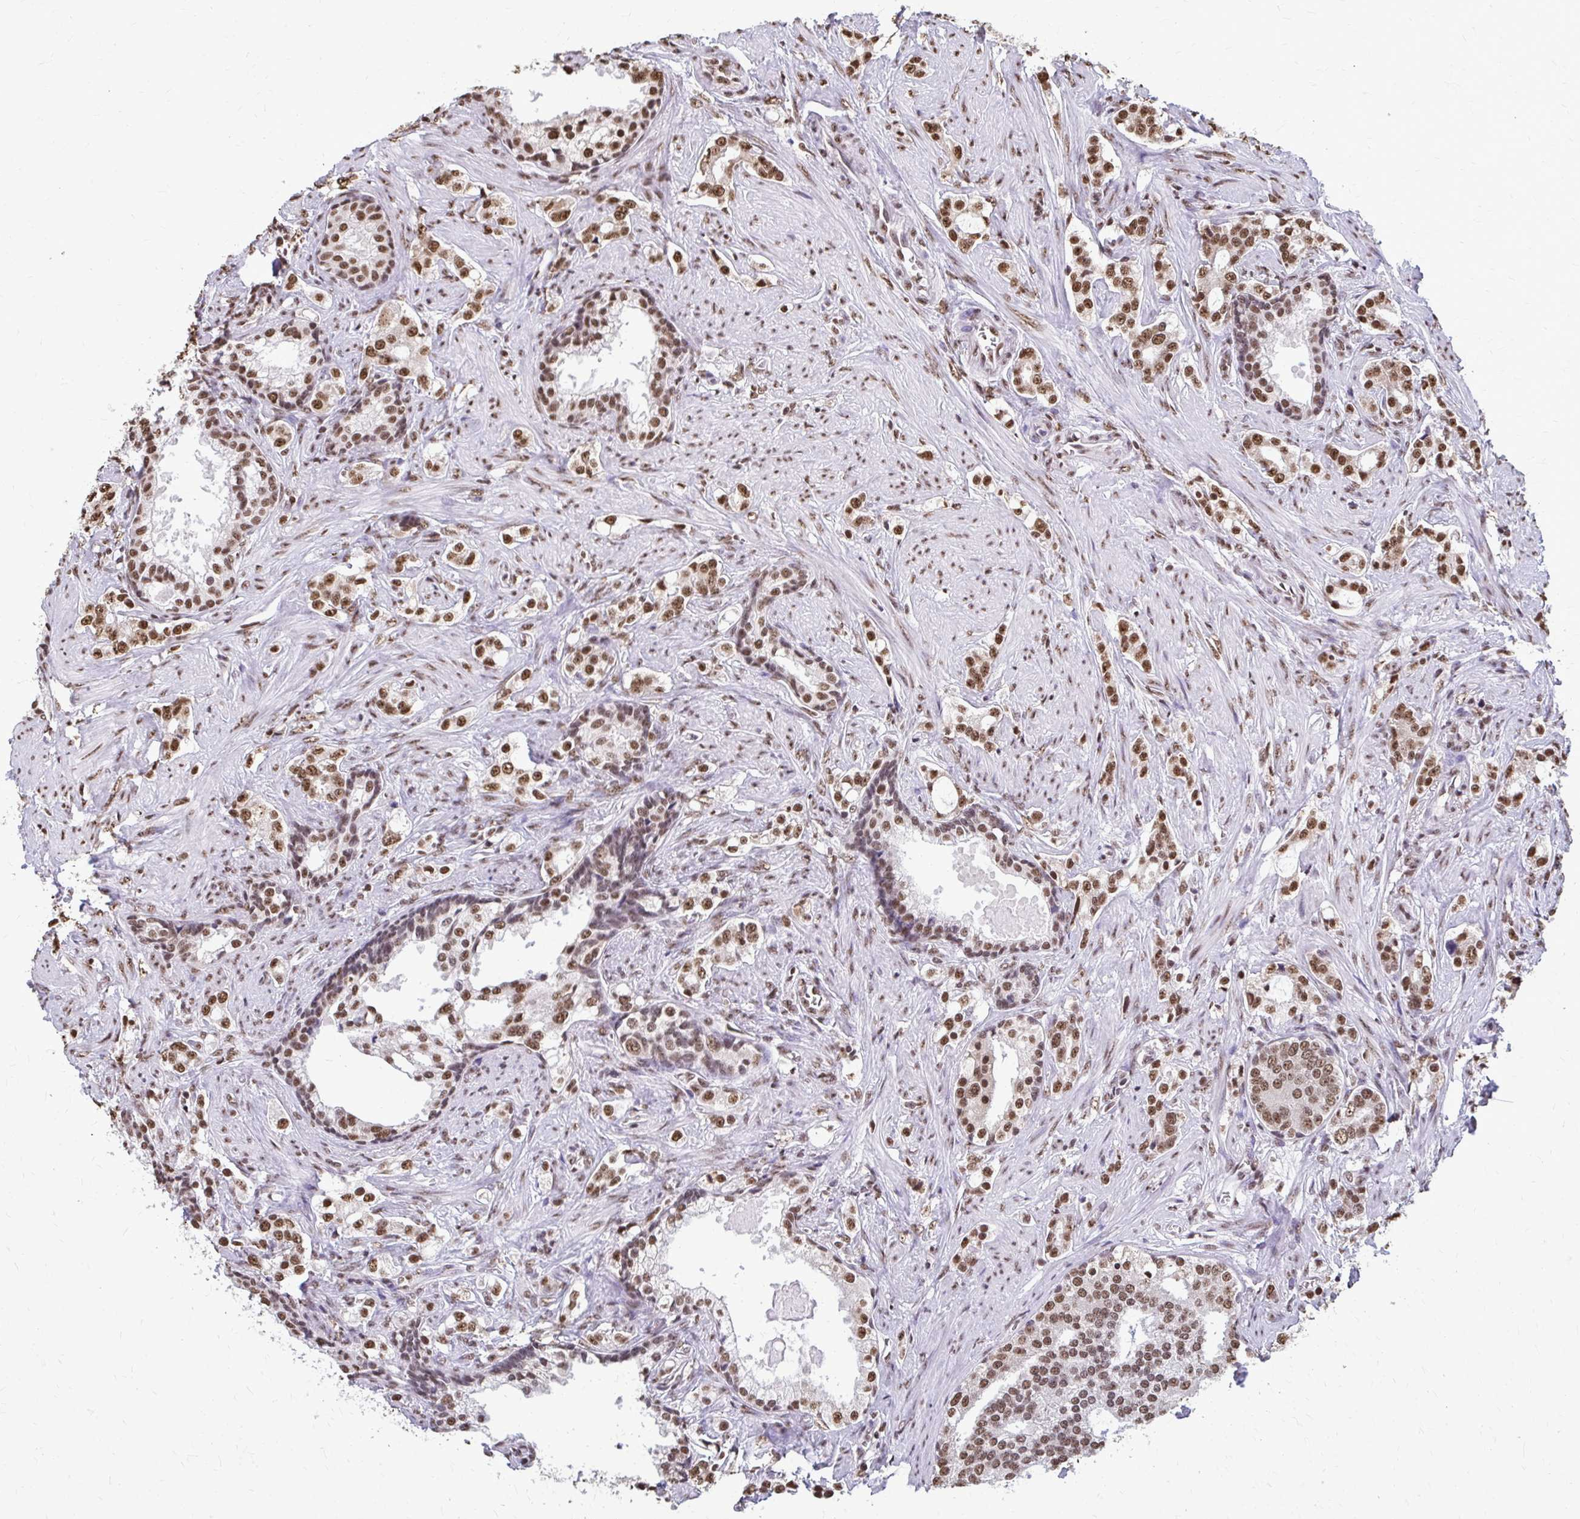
{"staining": {"intensity": "moderate", "quantity": ">75%", "location": "nuclear"}, "tissue": "prostate cancer", "cell_type": "Tumor cells", "image_type": "cancer", "snomed": [{"axis": "morphology", "description": "Adenocarcinoma, Medium grade"}, {"axis": "topography", "description": "Prostate"}], "caption": "About >75% of tumor cells in prostate adenocarcinoma (medium-grade) show moderate nuclear protein positivity as visualized by brown immunohistochemical staining.", "gene": "SNRPA", "patient": {"sex": "male", "age": 57}}